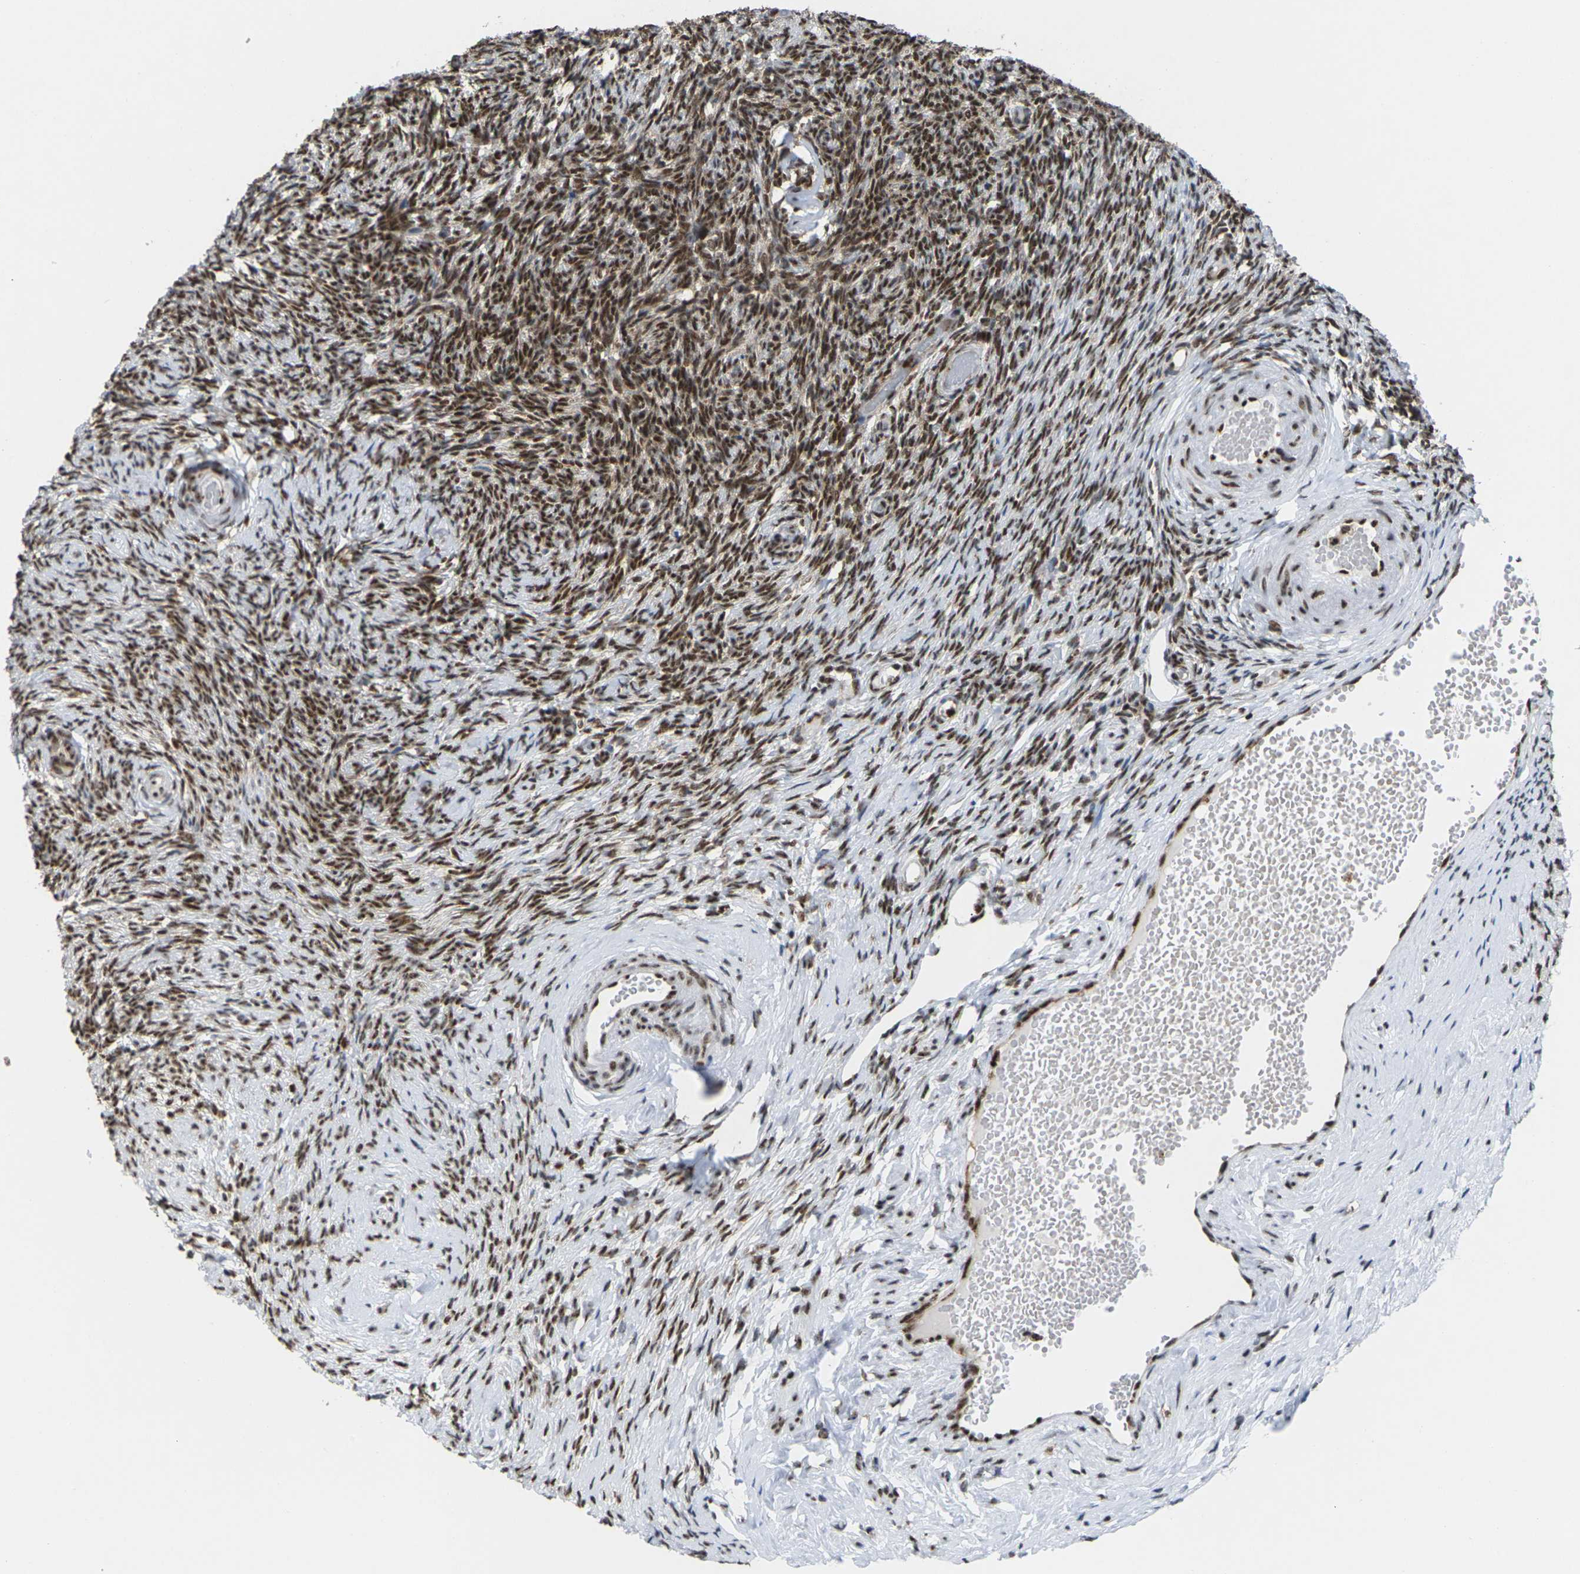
{"staining": {"intensity": "strong", "quantity": ">75%", "location": "cytoplasmic/membranous,nuclear"}, "tissue": "ovary", "cell_type": "Follicle cells", "image_type": "normal", "snomed": [{"axis": "morphology", "description": "Normal tissue, NOS"}, {"axis": "topography", "description": "Ovary"}], "caption": "The histopathology image displays staining of unremarkable ovary, revealing strong cytoplasmic/membranous,nuclear protein positivity (brown color) within follicle cells. (Brightfield microscopy of DAB IHC at high magnification).", "gene": "MAGOH", "patient": {"sex": "female", "age": 60}}